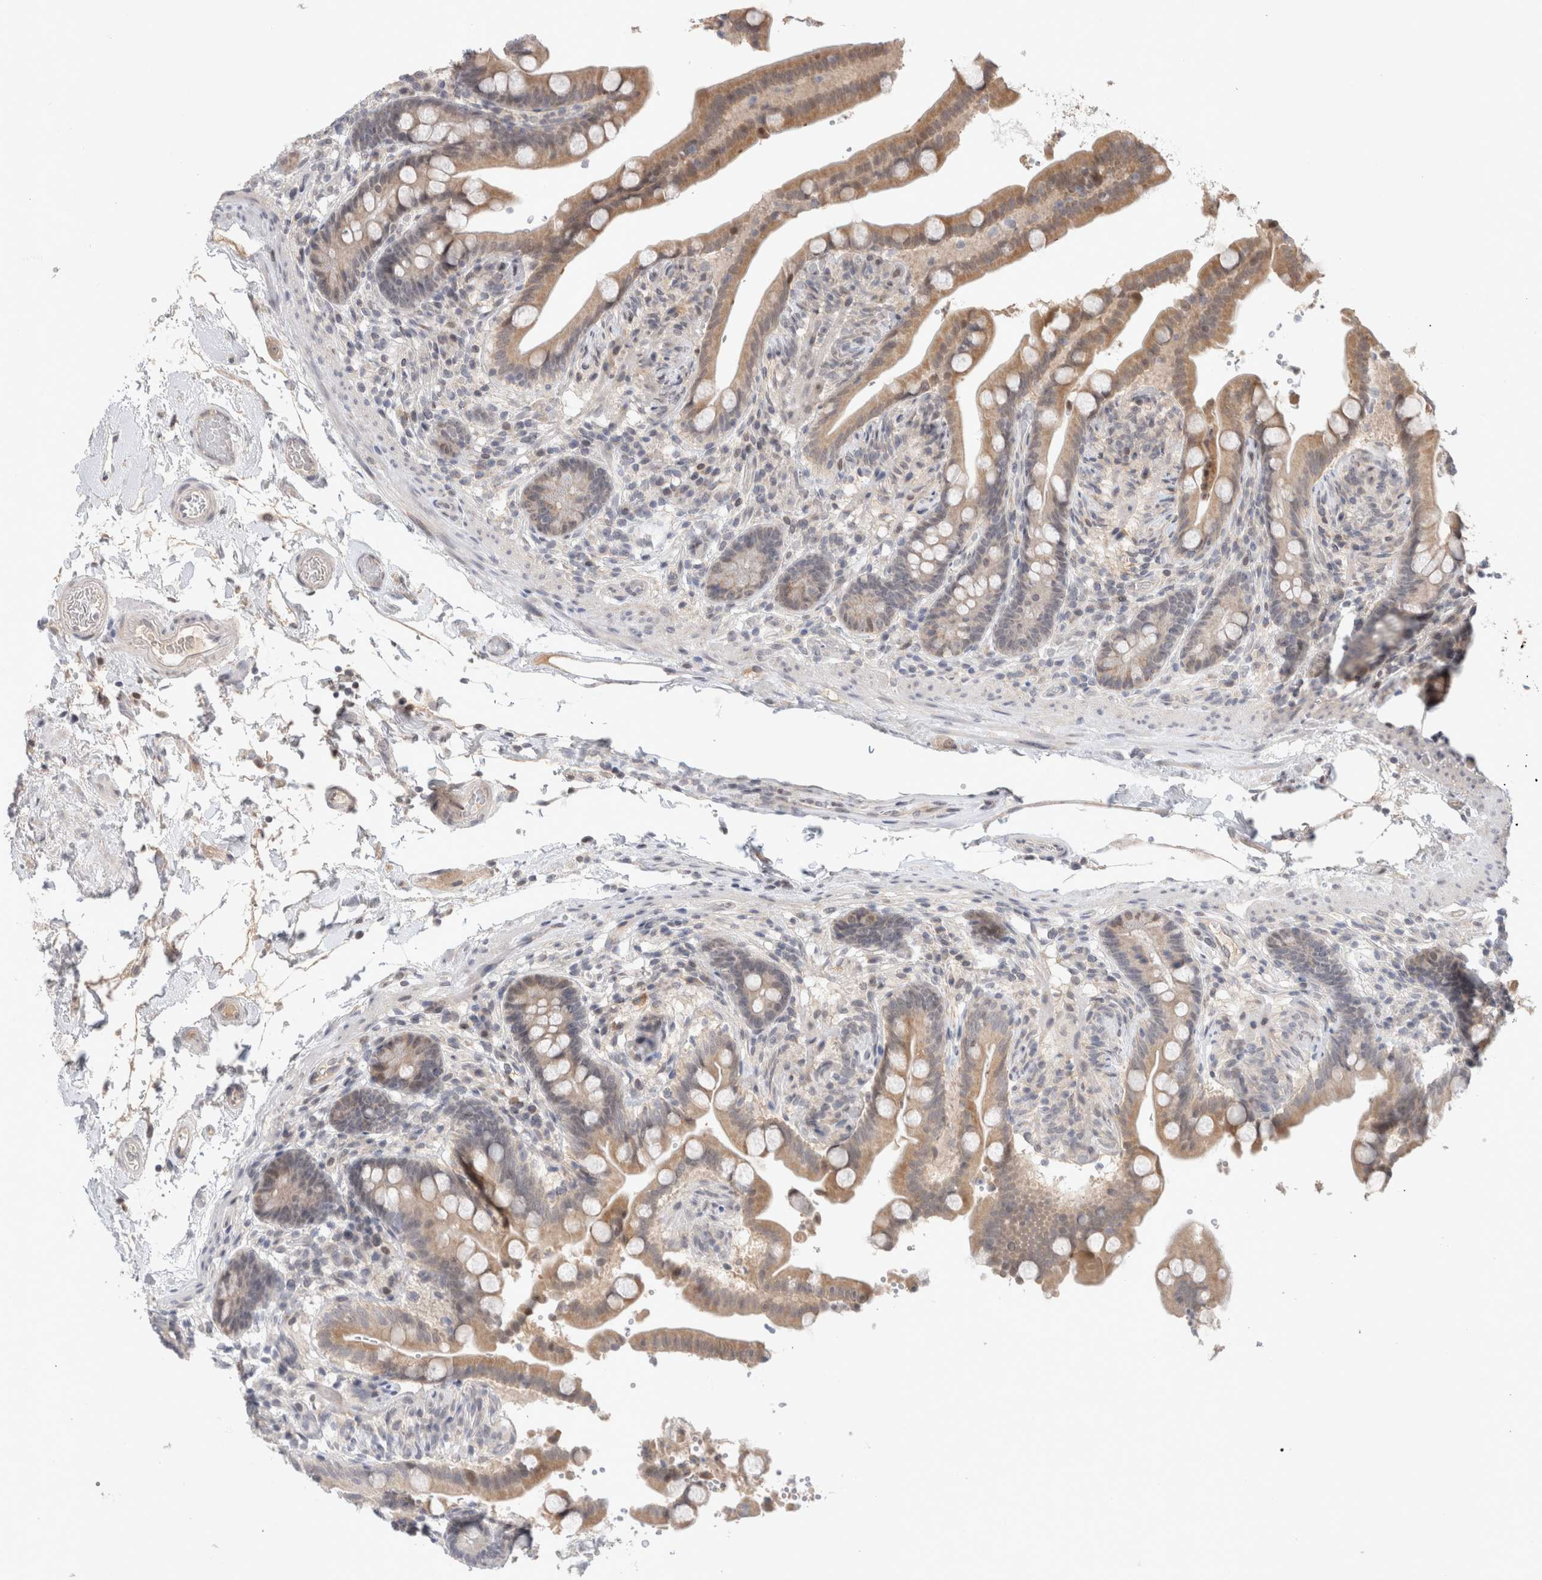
{"staining": {"intensity": "weak", "quantity": "25%-75%", "location": "cytoplasmic/membranous"}, "tissue": "colon", "cell_type": "Endothelial cells", "image_type": "normal", "snomed": [{"axis": "morphology", "description": "Normal tissue, NOS"}, {"axis": "topography", "description": "Smooth muscle"}, {"axis": "topography", "description": "Colon"}], "caption": "High-power microscopy captured an IHC micrograph of benign colon, revealing weak cytoplasmic/membranous expression in approximately 25%-75% of endothelial cells.", "gene": "SYDE2", "patient": {"sex": "male", "age": 73}}